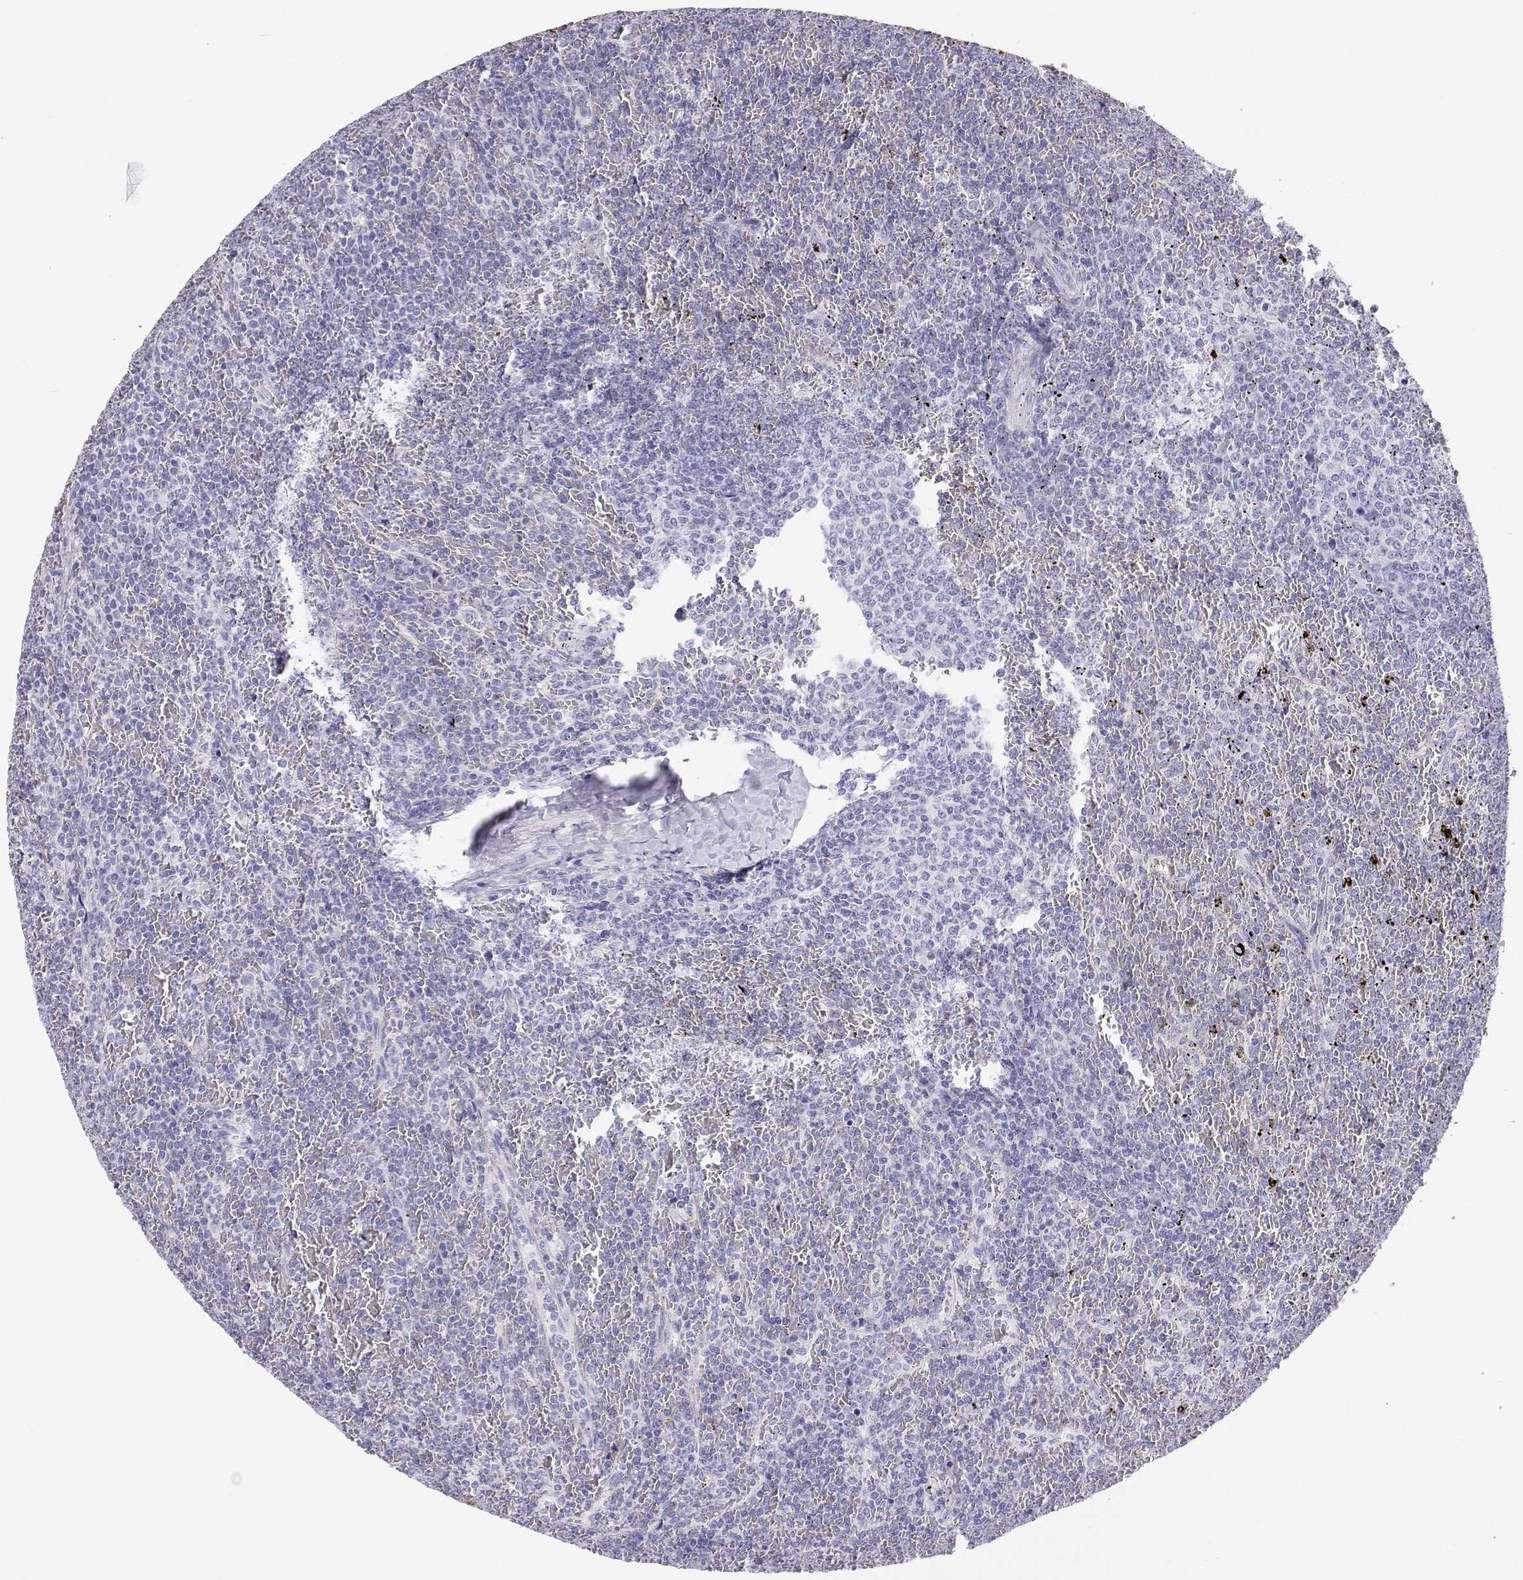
{"staining": {"intensity": "negative", "quantity": "none", "location": "none"}, "tissue": "lymphoma", "cell_type": "Tumor cells", "image_type": "cancer", "snomed": [{"axis": "morphology", "description": "Malignant lymphoma, non-Hodgkin's type, Low grade"}, {"axis": "topography", "description": "Spleen"}], "caption": "Immunohistochemical staining of lymphoma demonstrates no significant staining in tumor cells.", "gene": "BHMT", "patient": {"sex": "female", "age": 77}}